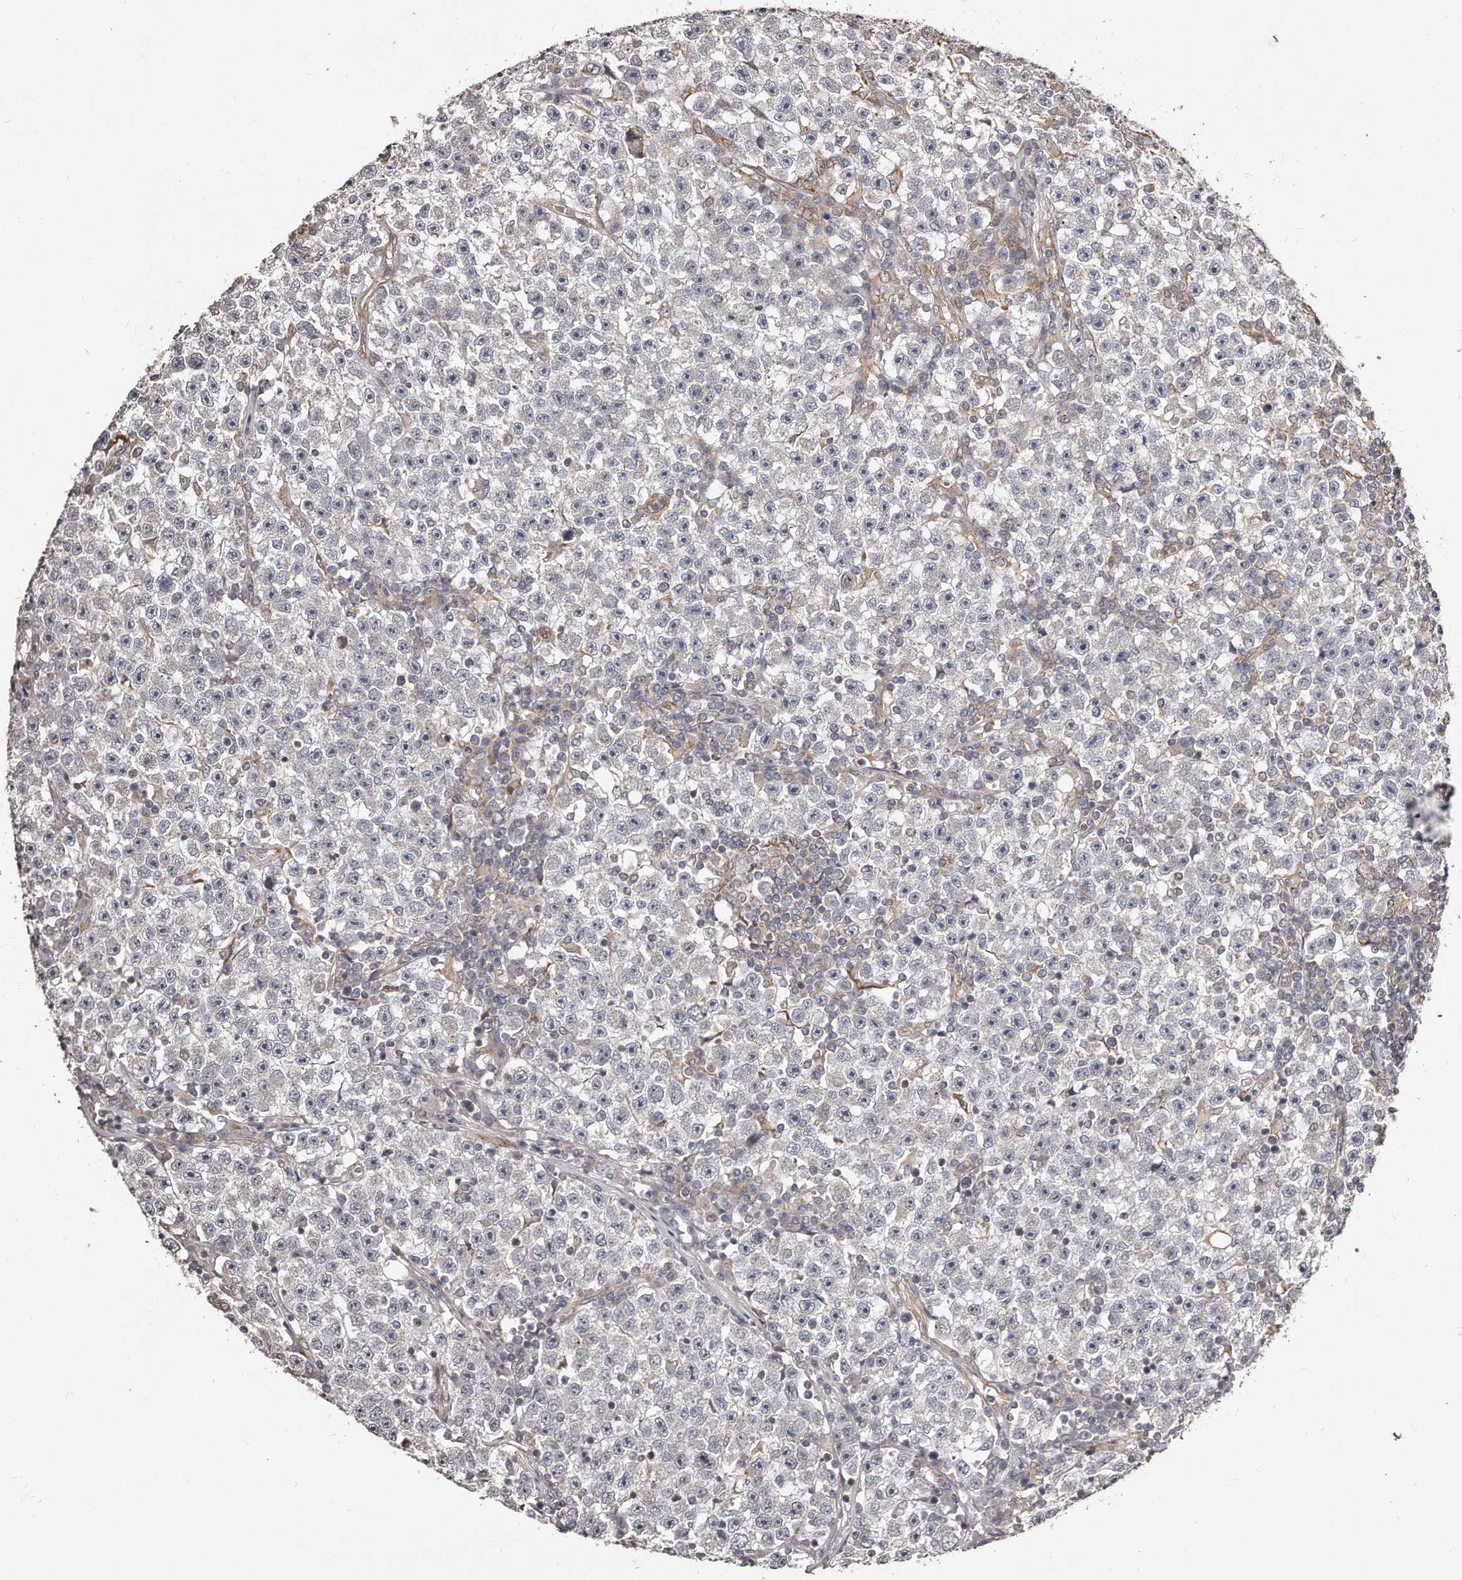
{"staining": {"intensity": "negative", "quantity": "none", "location": "none"}, "tissue": "testis cancer", "cell_type": "Tumor cells", "image_type": "cancer", "snomed": [{"axis": "morphology", "description": "Seminoma, NOS"}, {"axis": "topography", "description": "Testis"}], "caption": "Immunohistochemistry (IHC) histopathology image of neoplastic tissue: seminoma (testis) stained with DAB shows no significant protein staining in tumor cells. The staining is performed using DAB (3,3'-diaminobenzidine) brown chromogen with nuclei counter-stained in using hematoxylin.", "gene": "TRAPPC14", "patient": {"sex": "male", "age": 22}}